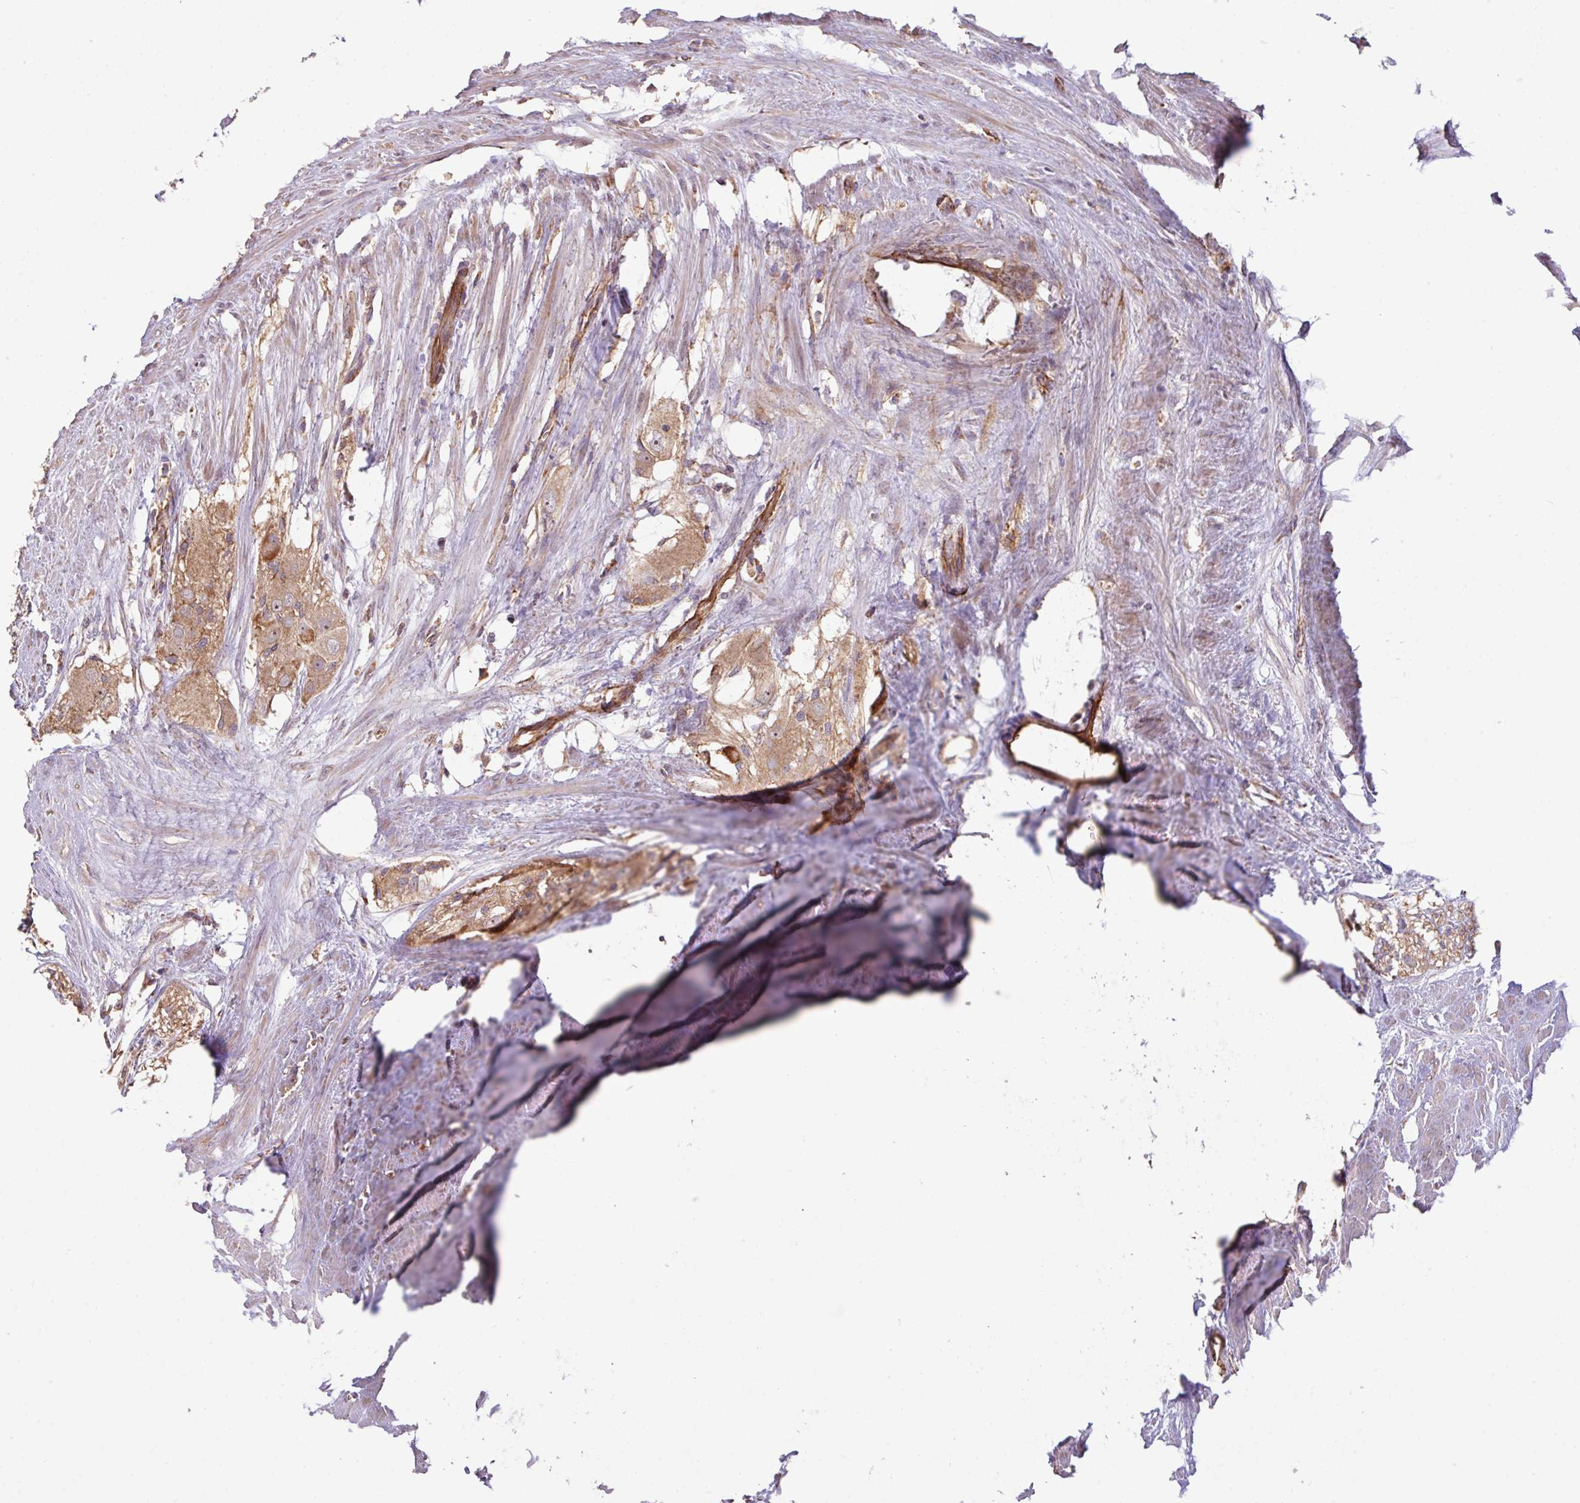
{"staining": {"intensity": "strong", "quantity": "25%-75%", "location": "cytoplasmic/membranous"}, "tissue": "colorectal cancer", "cell_type": "Tumor cells", "image_type": "cancer", "snomed": [{"axis": "morphology", "description": "Adenocarcinoma, NOS"}, {"axis": "topography", "description": "Rectum"}], "caption": "Protein analysis of colorectal adenocarcinoma tissue exhibits strong cytoplasmic/membranous staining in approximately 25%-75% of tumor cells.", "gene": "LRRC53", "patient": {"sex": "male", "age": 78}}